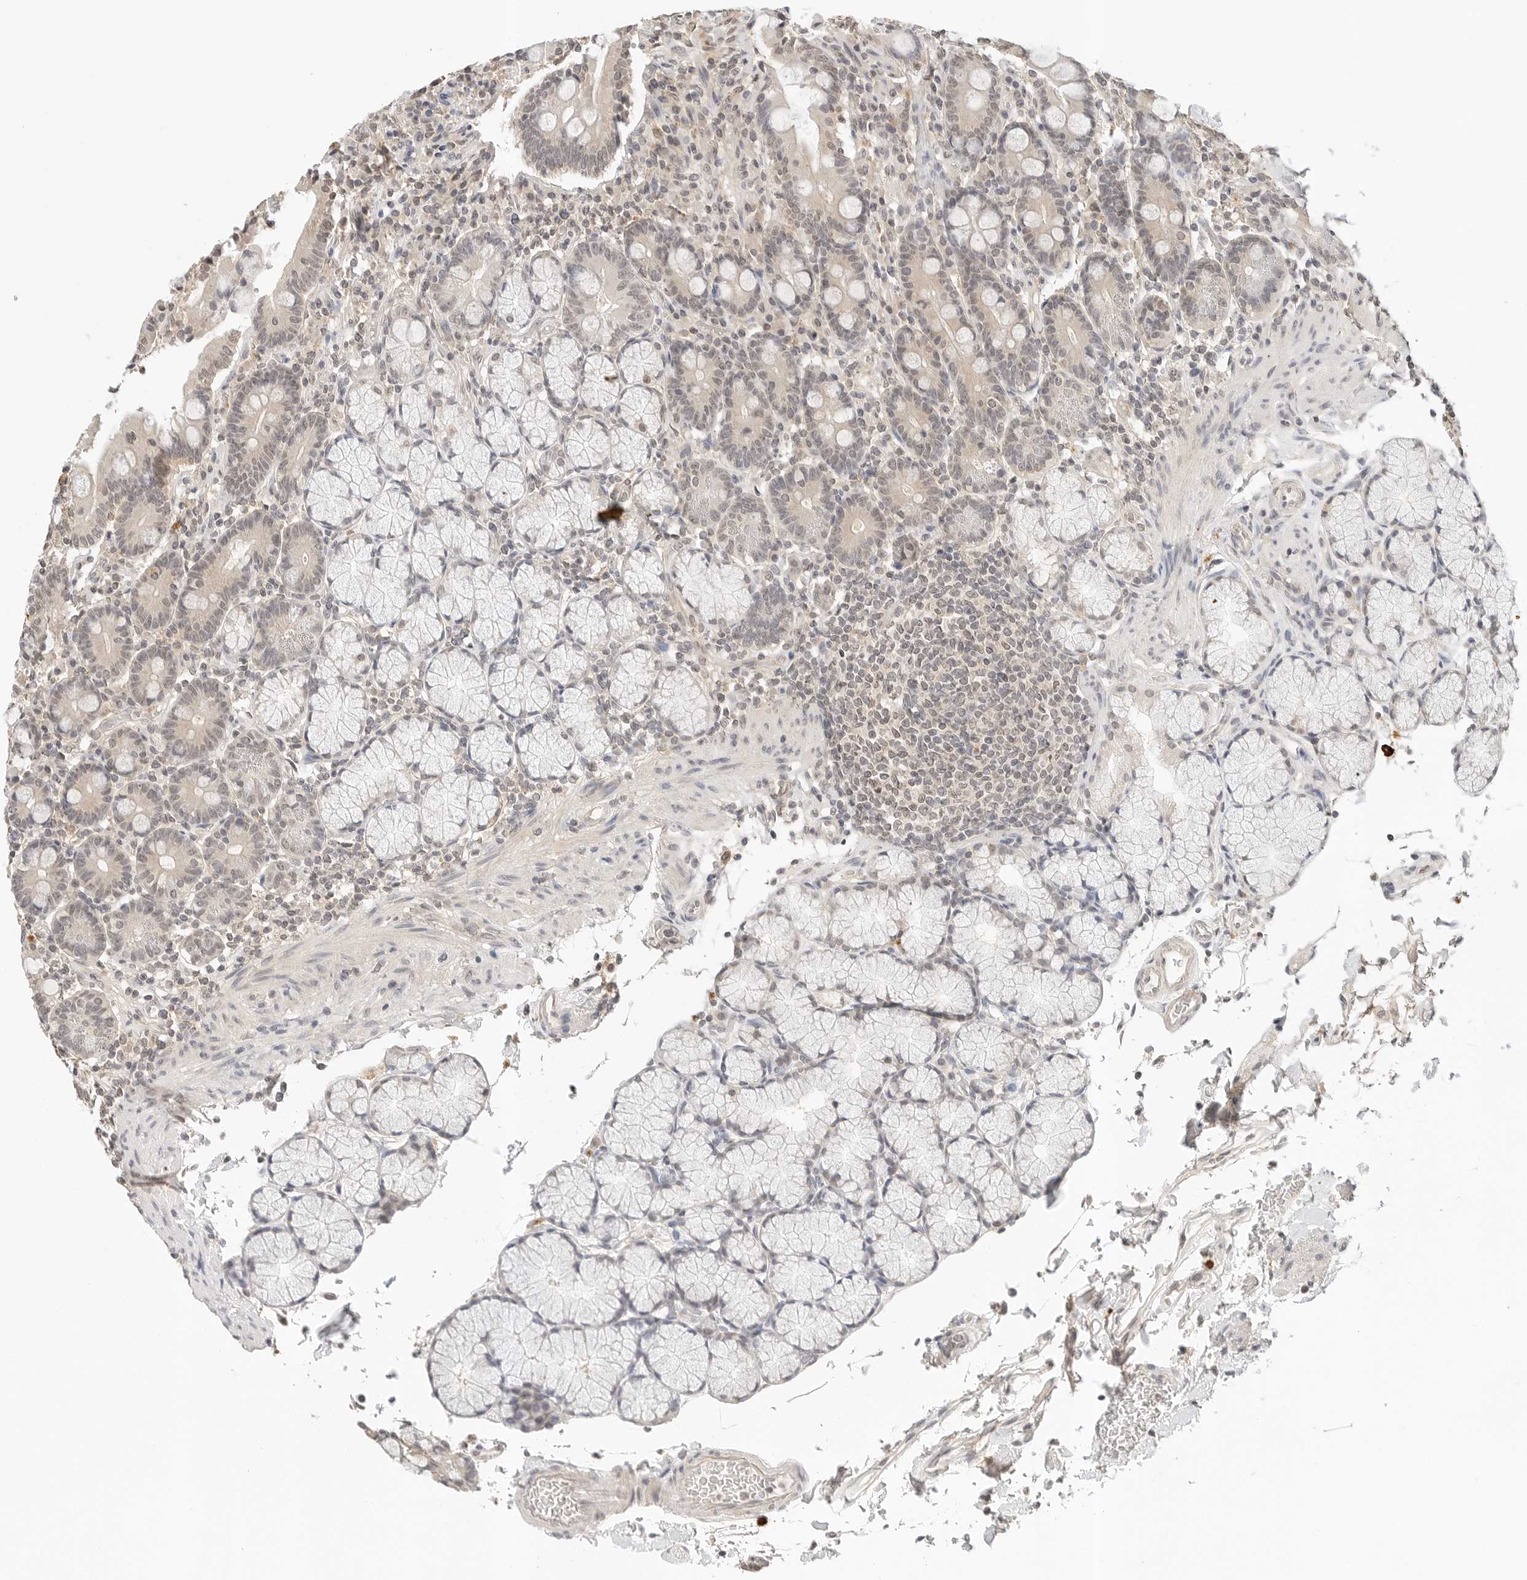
{"staining": {"intensity": "weak", "quantity": "<25%", "location": "cytoplasmic/membranous,nuclear"}, "tissue": "duodenum", "cell_type": "Glandular cells", "image_type": "normal", "snomed": [{"axis": "morphology", "description": "Normal tissue, NOS"}, {"axis": "topography", "description": "Small intestine, NOS"}], "caption": "Duodenum was stained to show a protein in brown. There is no significant staining in glandular cells. (DAB (3,3'-diaminobenzidine) IHC visualized using brightfield microscopy, high magnification).", "gene": "IL24", "patient": {"sex": "female", "age": 71}}